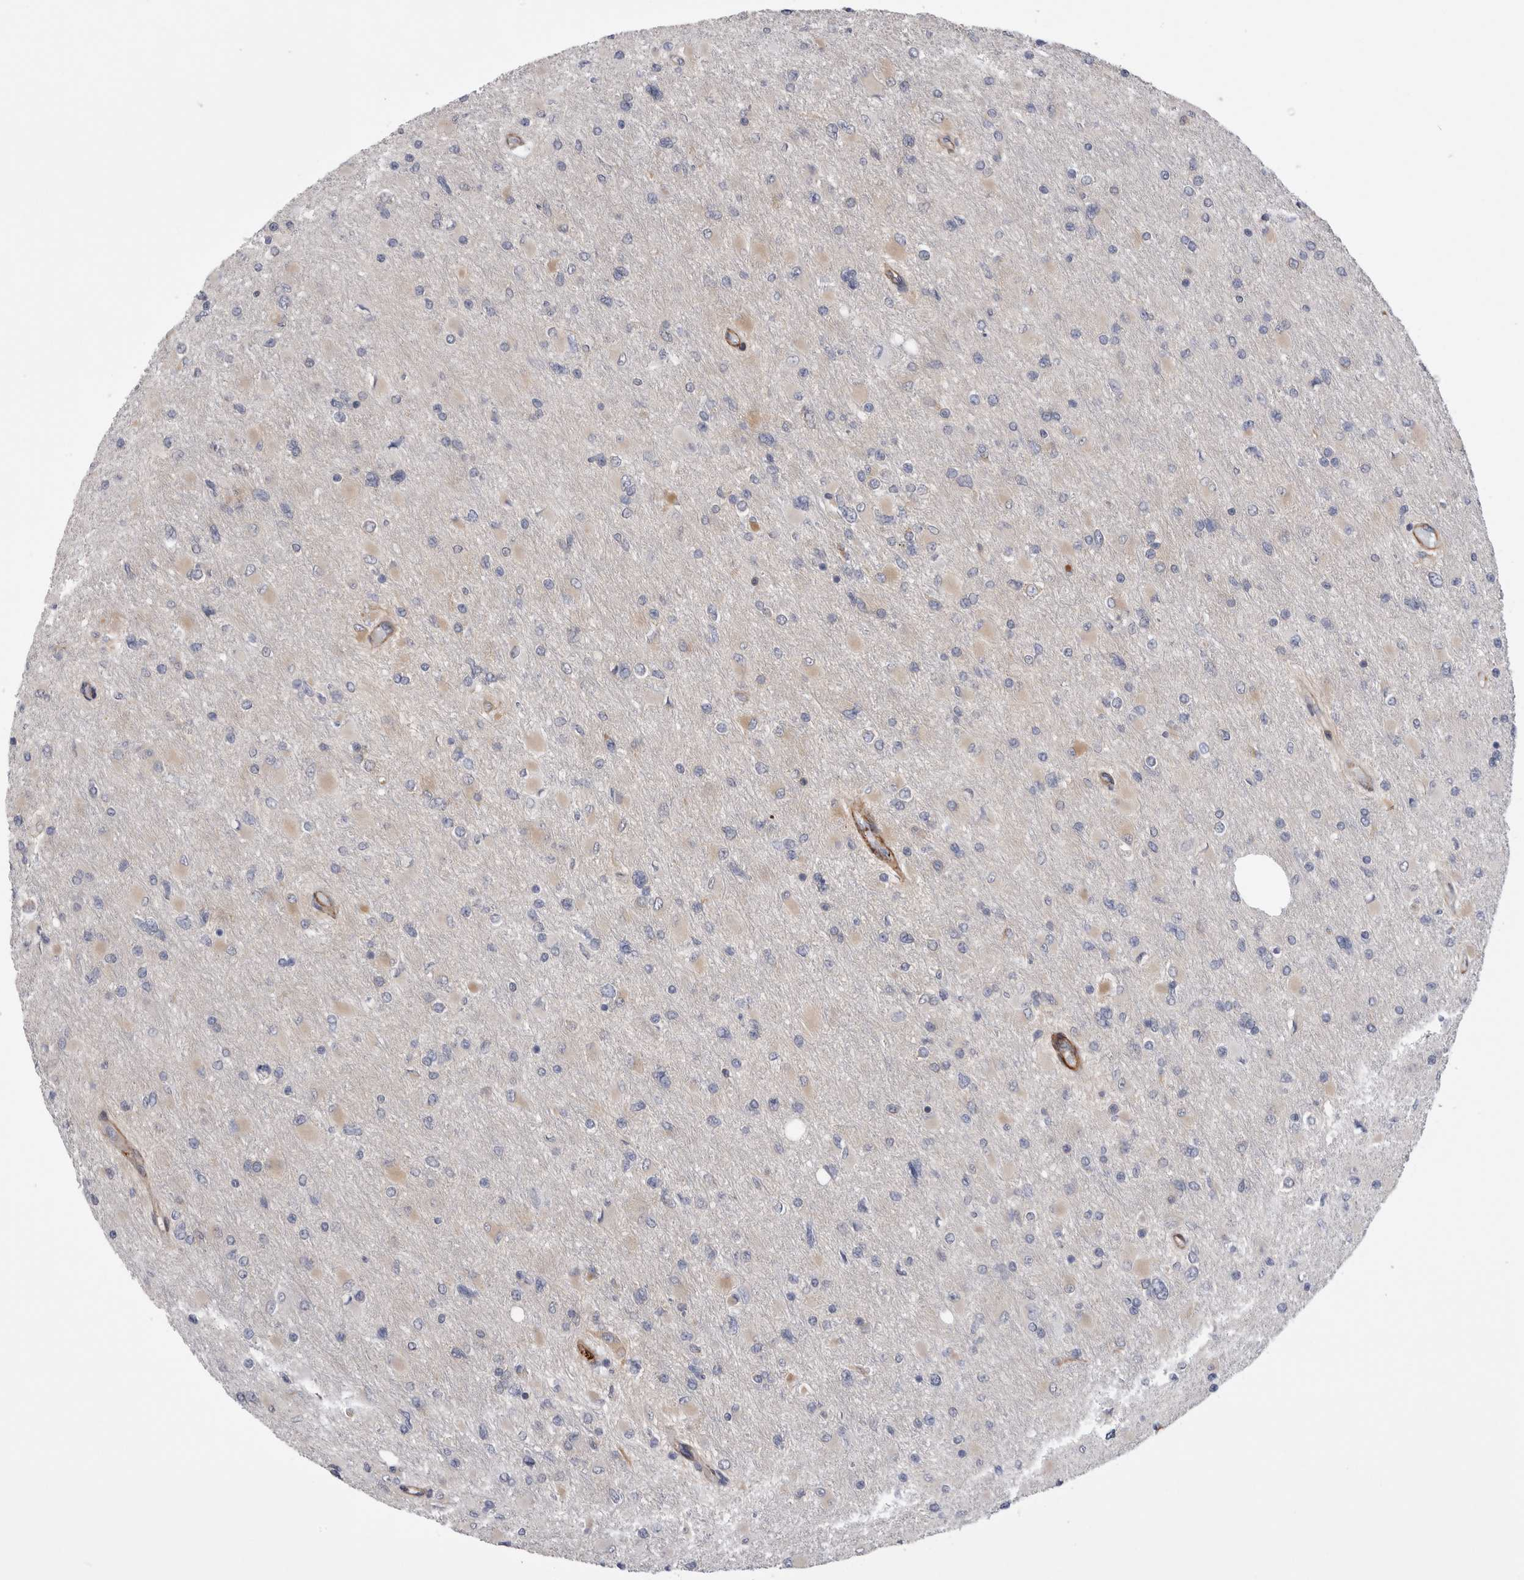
{"staining": {"intensity": "negative", "quantity": "none", "location": "none"}, "tissue": "glioma", "cell_type": "Tumor cells", "image_type": "cancer", "snomed": [{"axis": "morphology", "description": "Glioma, malignant, High grade"}, {"axis": "topography", "description": "Cerebral cortex"}], "caption": "High-grade glioma (malignant) was stained to show a protein in brown. There is no significant expression in tumor cells. (Immunohistochemistry (ihc), brightfield microscopy, high magnification).", "gene": "EPRS1", "patient": {"sex": "female", "age": 36}}